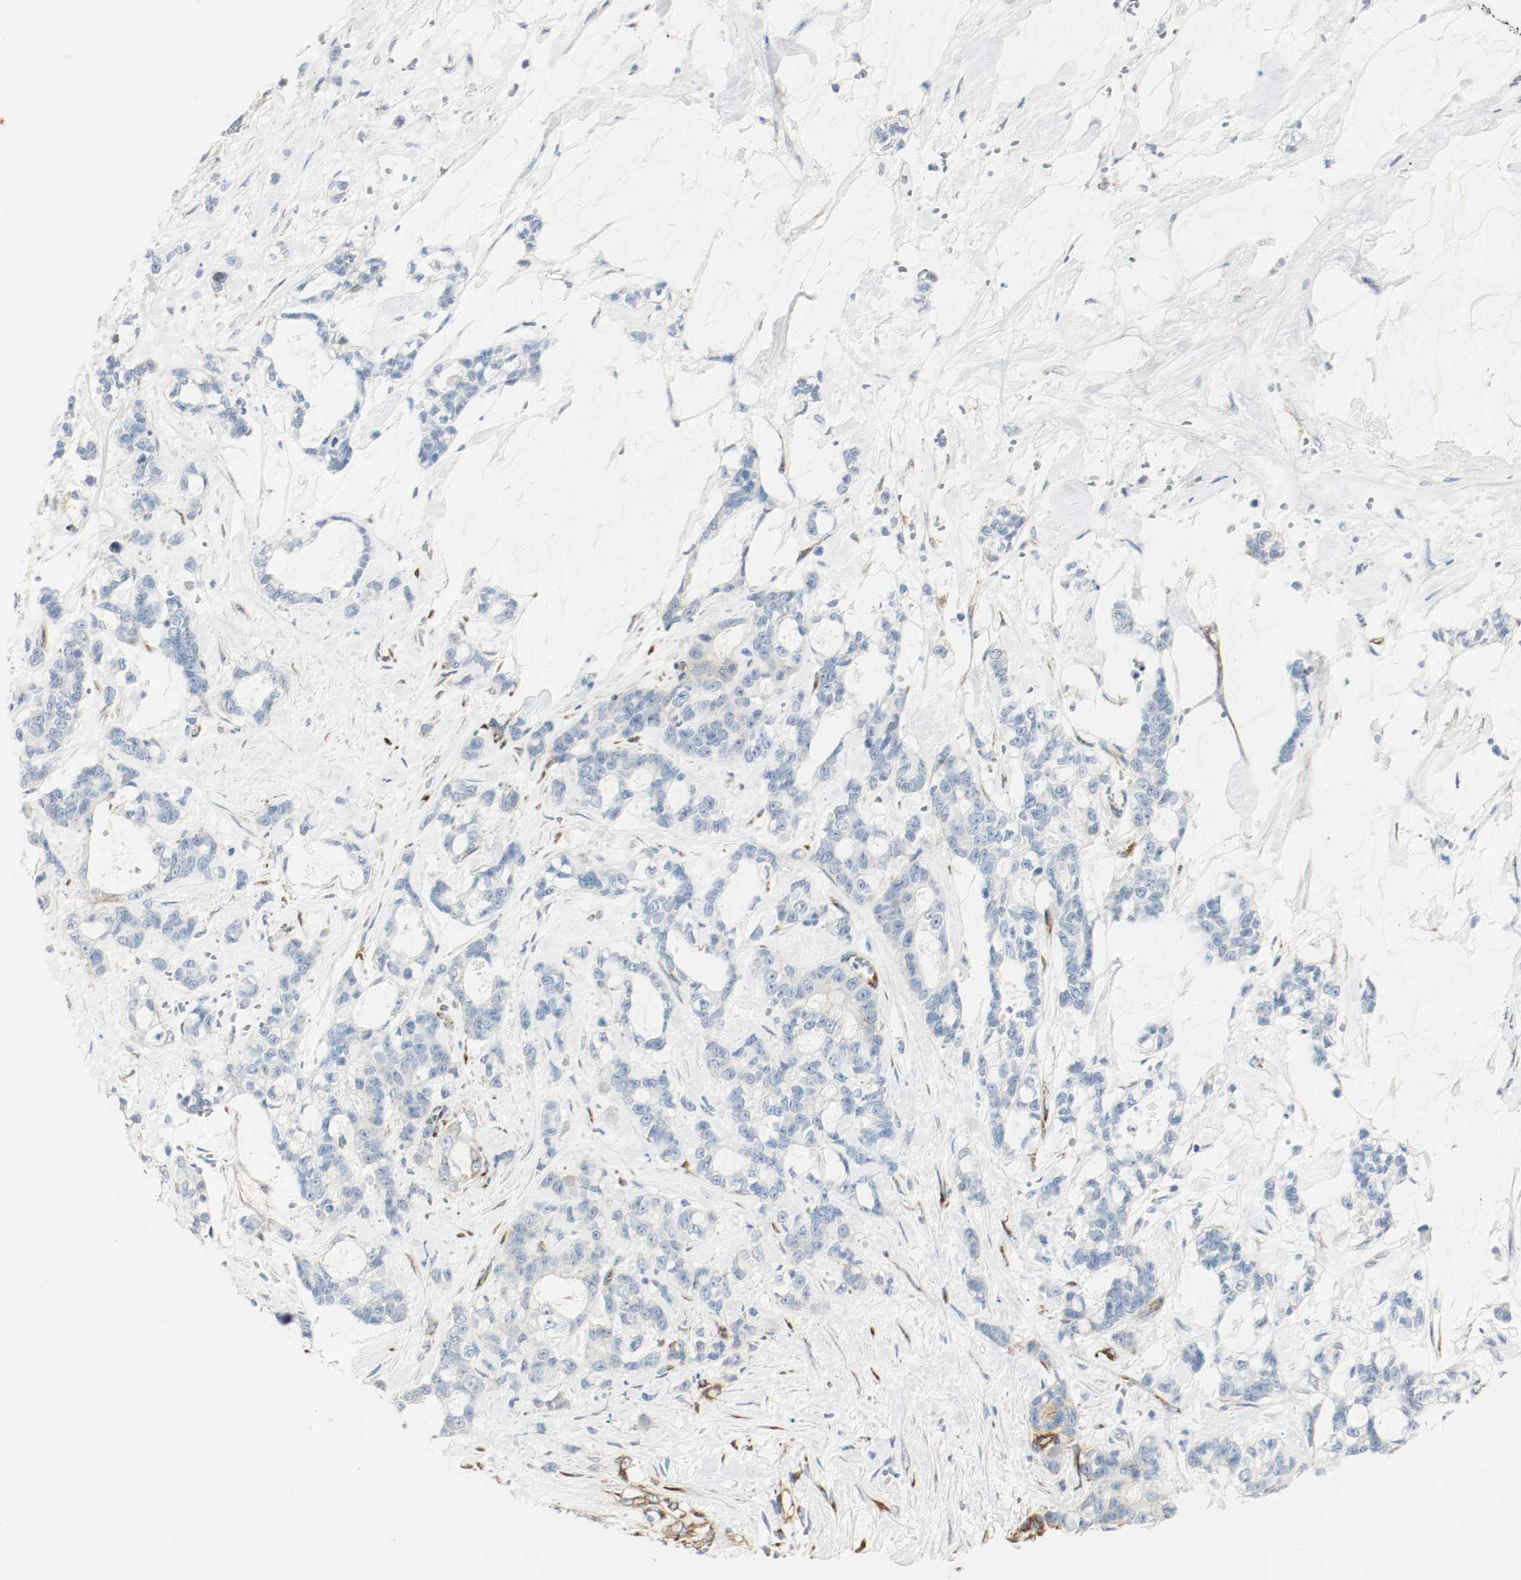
{"staining": {"intensity": "weak", "quantity": "<25%", "location": "cytoplasmic/membranous"}, "tissue": "pancreatic cancer", "cell_type": "Tumor cells", "image_type": "cancer", "snomed": [{"axis": "morphology", "description": "Adenocarcinoma, NOS"}, {"axis": "topography", "description": "Pancreas"}], "caption": "Adenocarcinoma (pancreatic) stained for a protein using IHC reveals no expression tumor cells.", "gene": "LAMB1", "patient": {"sex": "female", "age": 73}}